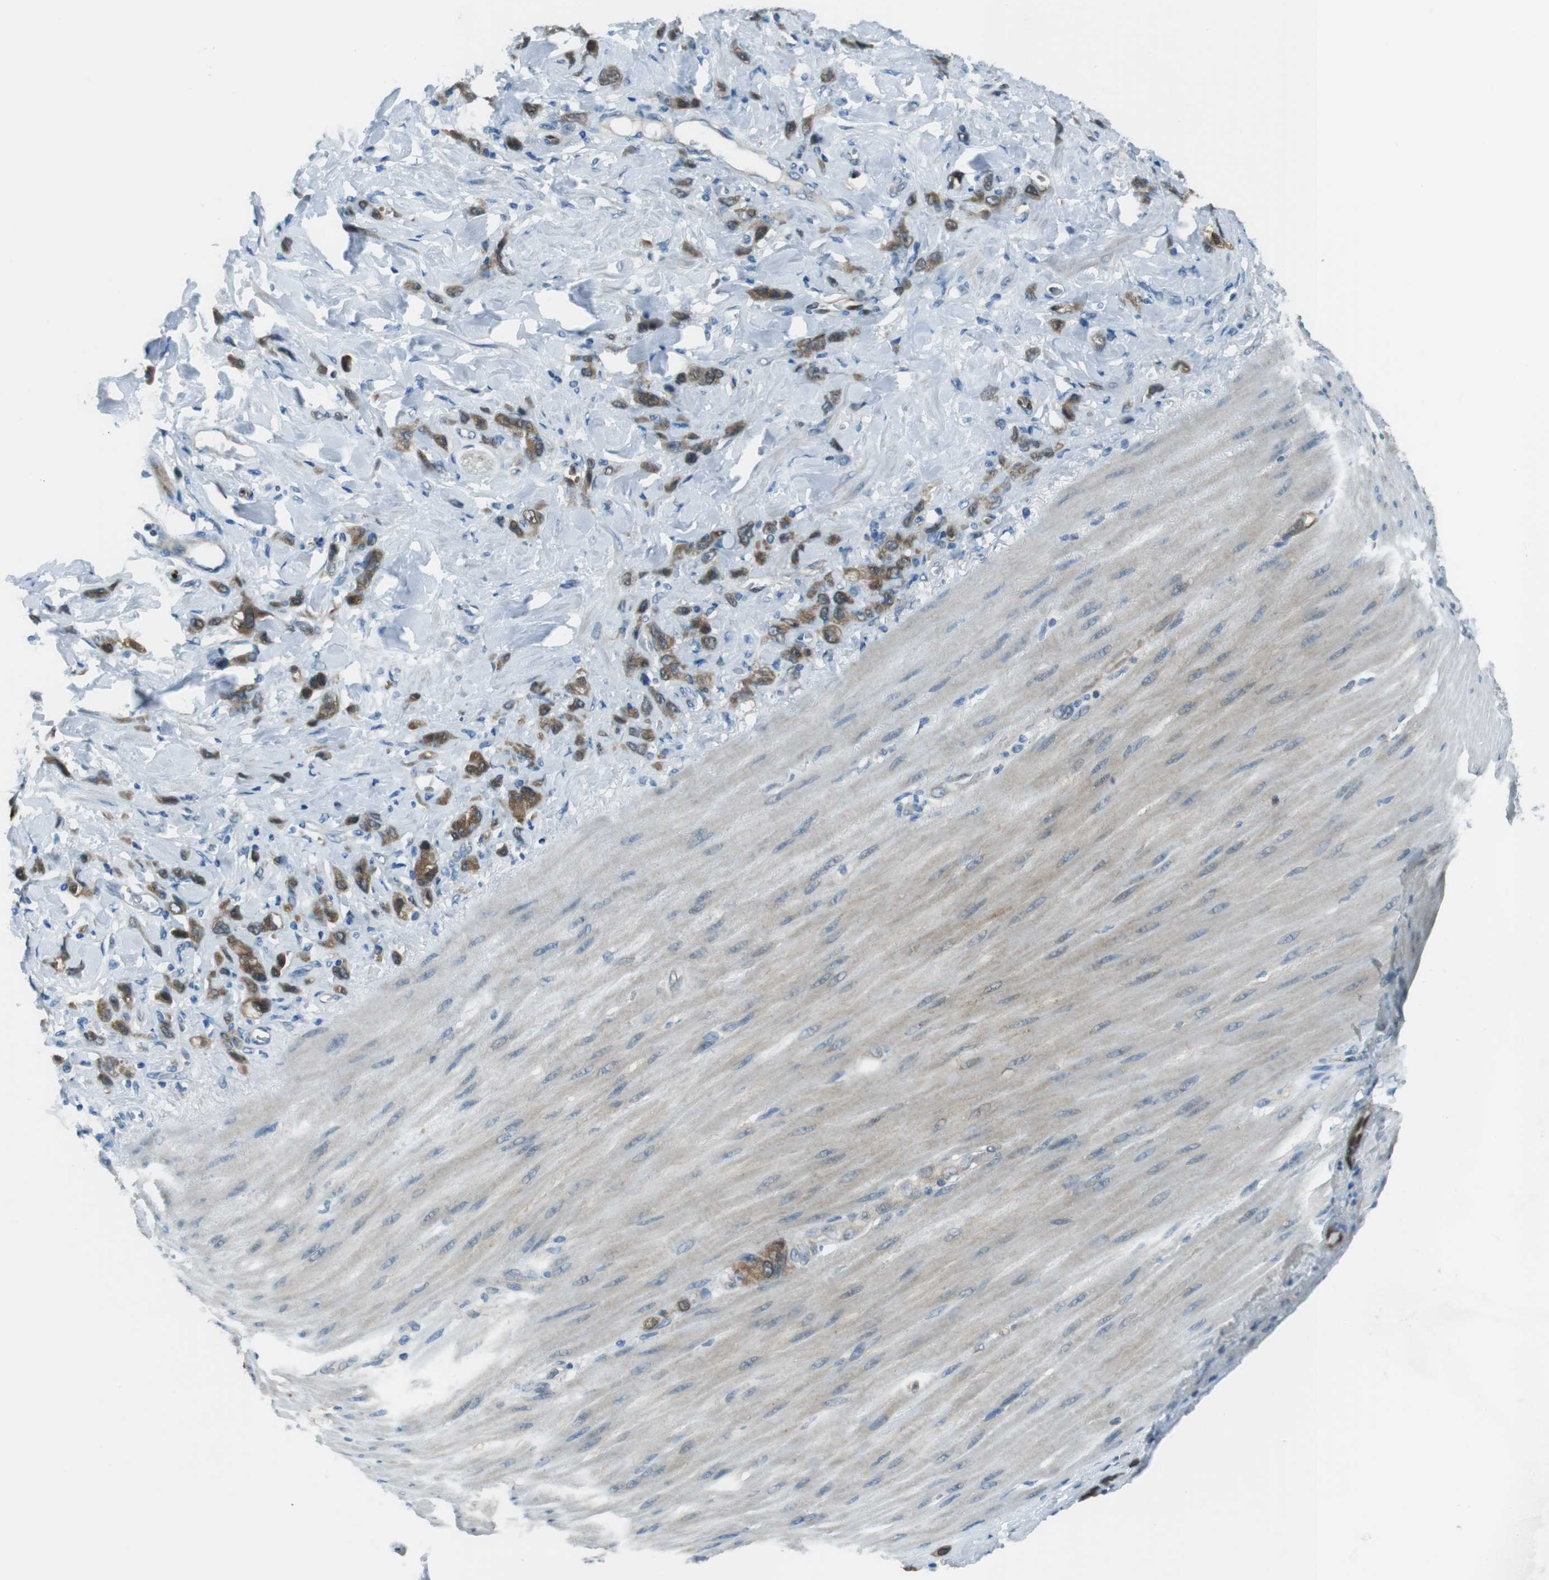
{"staining": {"intensity": "moderate", "quantity": ">75%", "location": "cytoplasmic/membranous"}, "tissue": "stomach cancer", "cell_type": "Tumor cells", "image_type": "cancer", "snomed": [{"axis": "morphology", "description": "Normal tissue, NOS"}, {"axis": "morphology", "description": "Adenocarcinoma, NOS"}, {"axis": "topography", "description": "Stomach"}], "caption": "IHC of stomach cancer demonstrates medium levels of moderate cytoplasmic/membranous expression in about >75% of tumor cells.", "gene": "MFAP3", "patient": {"sex": "male", "age": 82}}